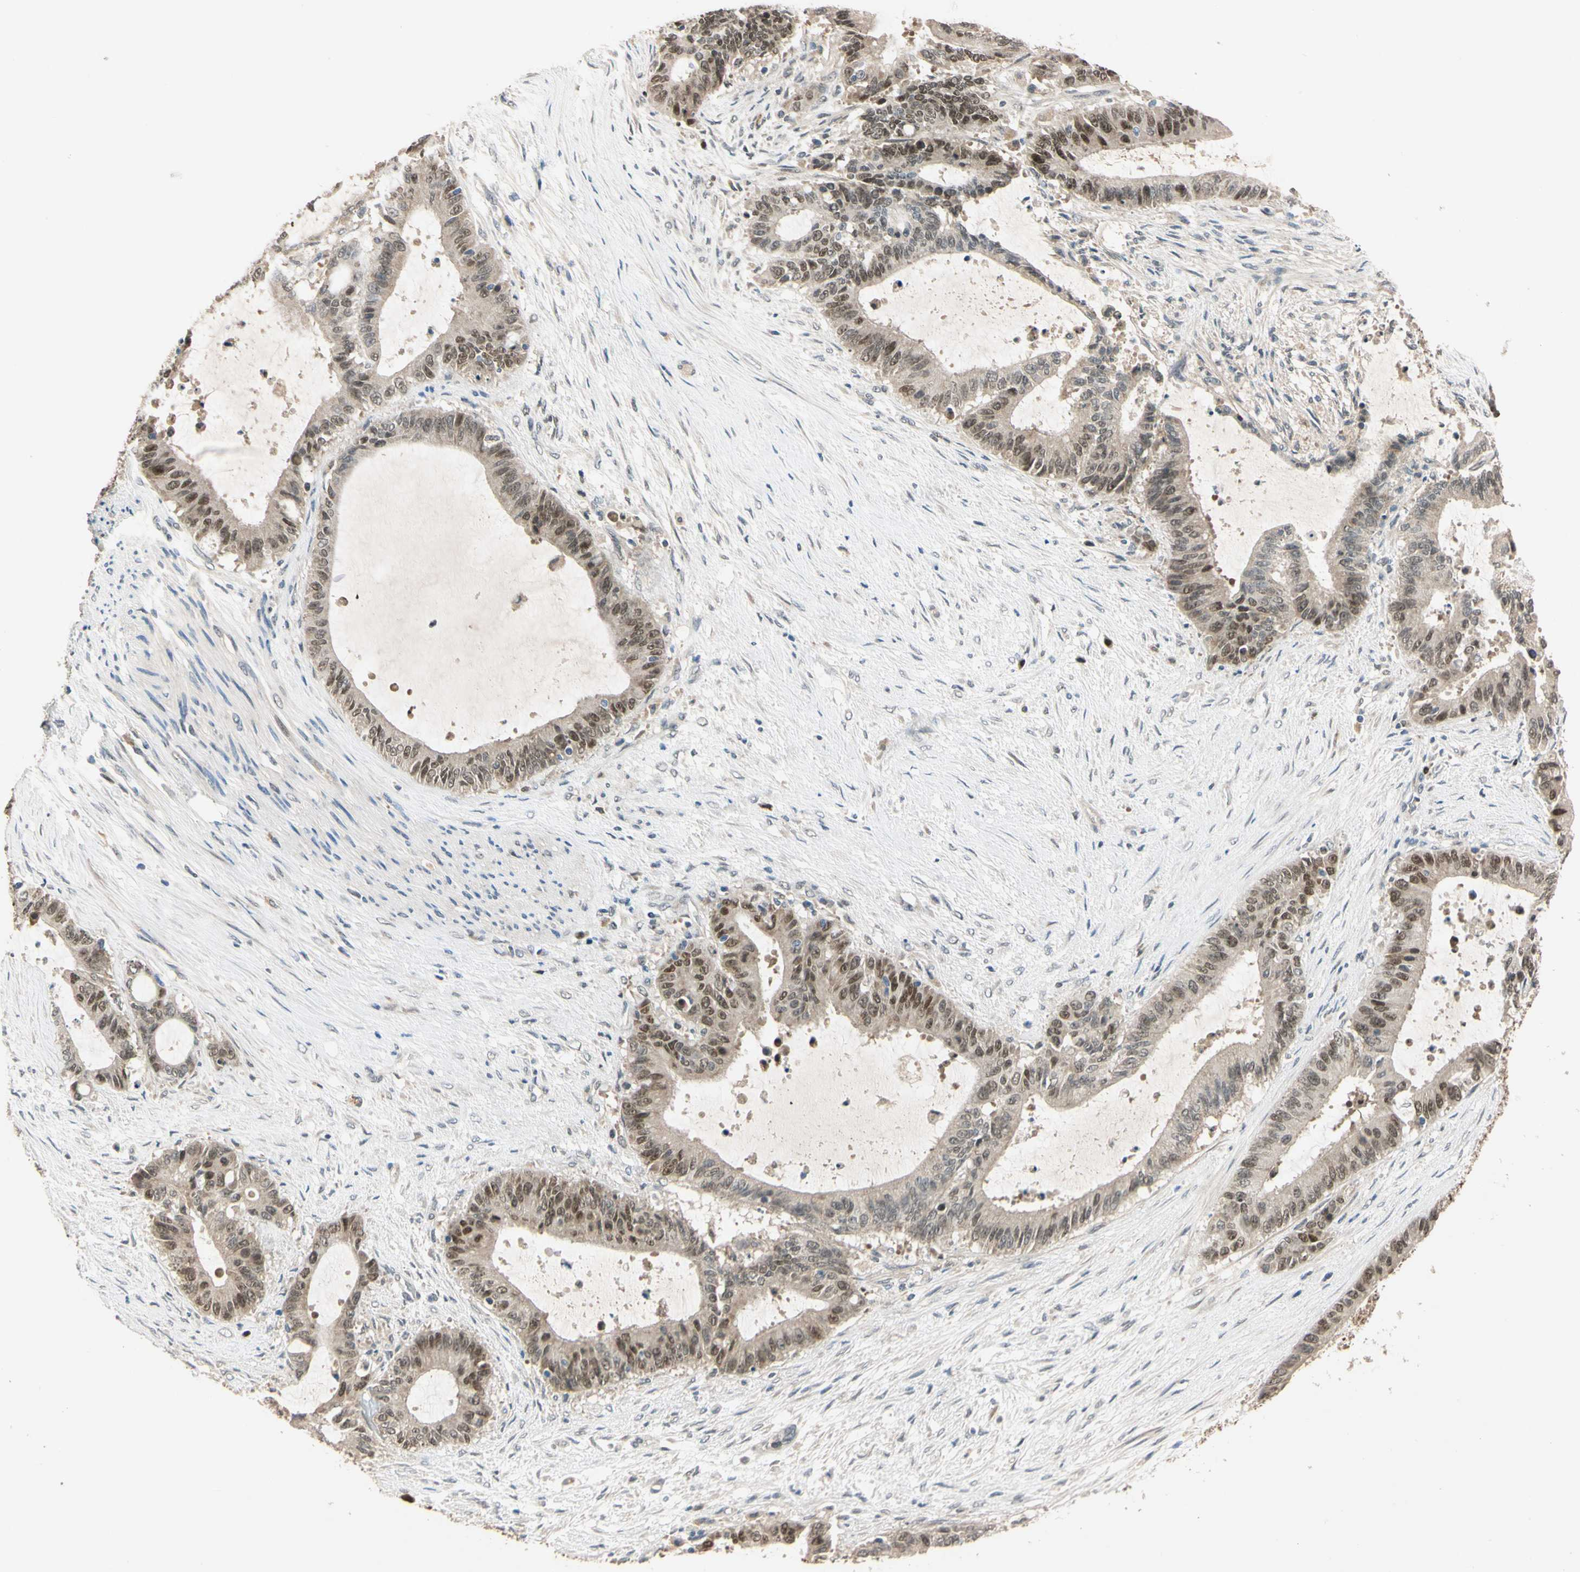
{"staining": {"intensity": "strong", "quantity": ">75%", "location": "cytoplasmic/membranous,nuclear"}, "tissue": "liver cancer", "cell_type": "Tumor cells", "image_type": "cancer", "snomed": [{"axis": "morphology", "description": "Cholangiocarcinoma"}, {"axis": "topography", "description": "Liver"}], "caption": "Strong cytoplasmic/membranous and nuclear protein staining is identified in about >75% of tumor cells in cholangiocarcinoma (liver).", "gene": "RIOX2", "patient": {"sex": "female", "age": 73}}